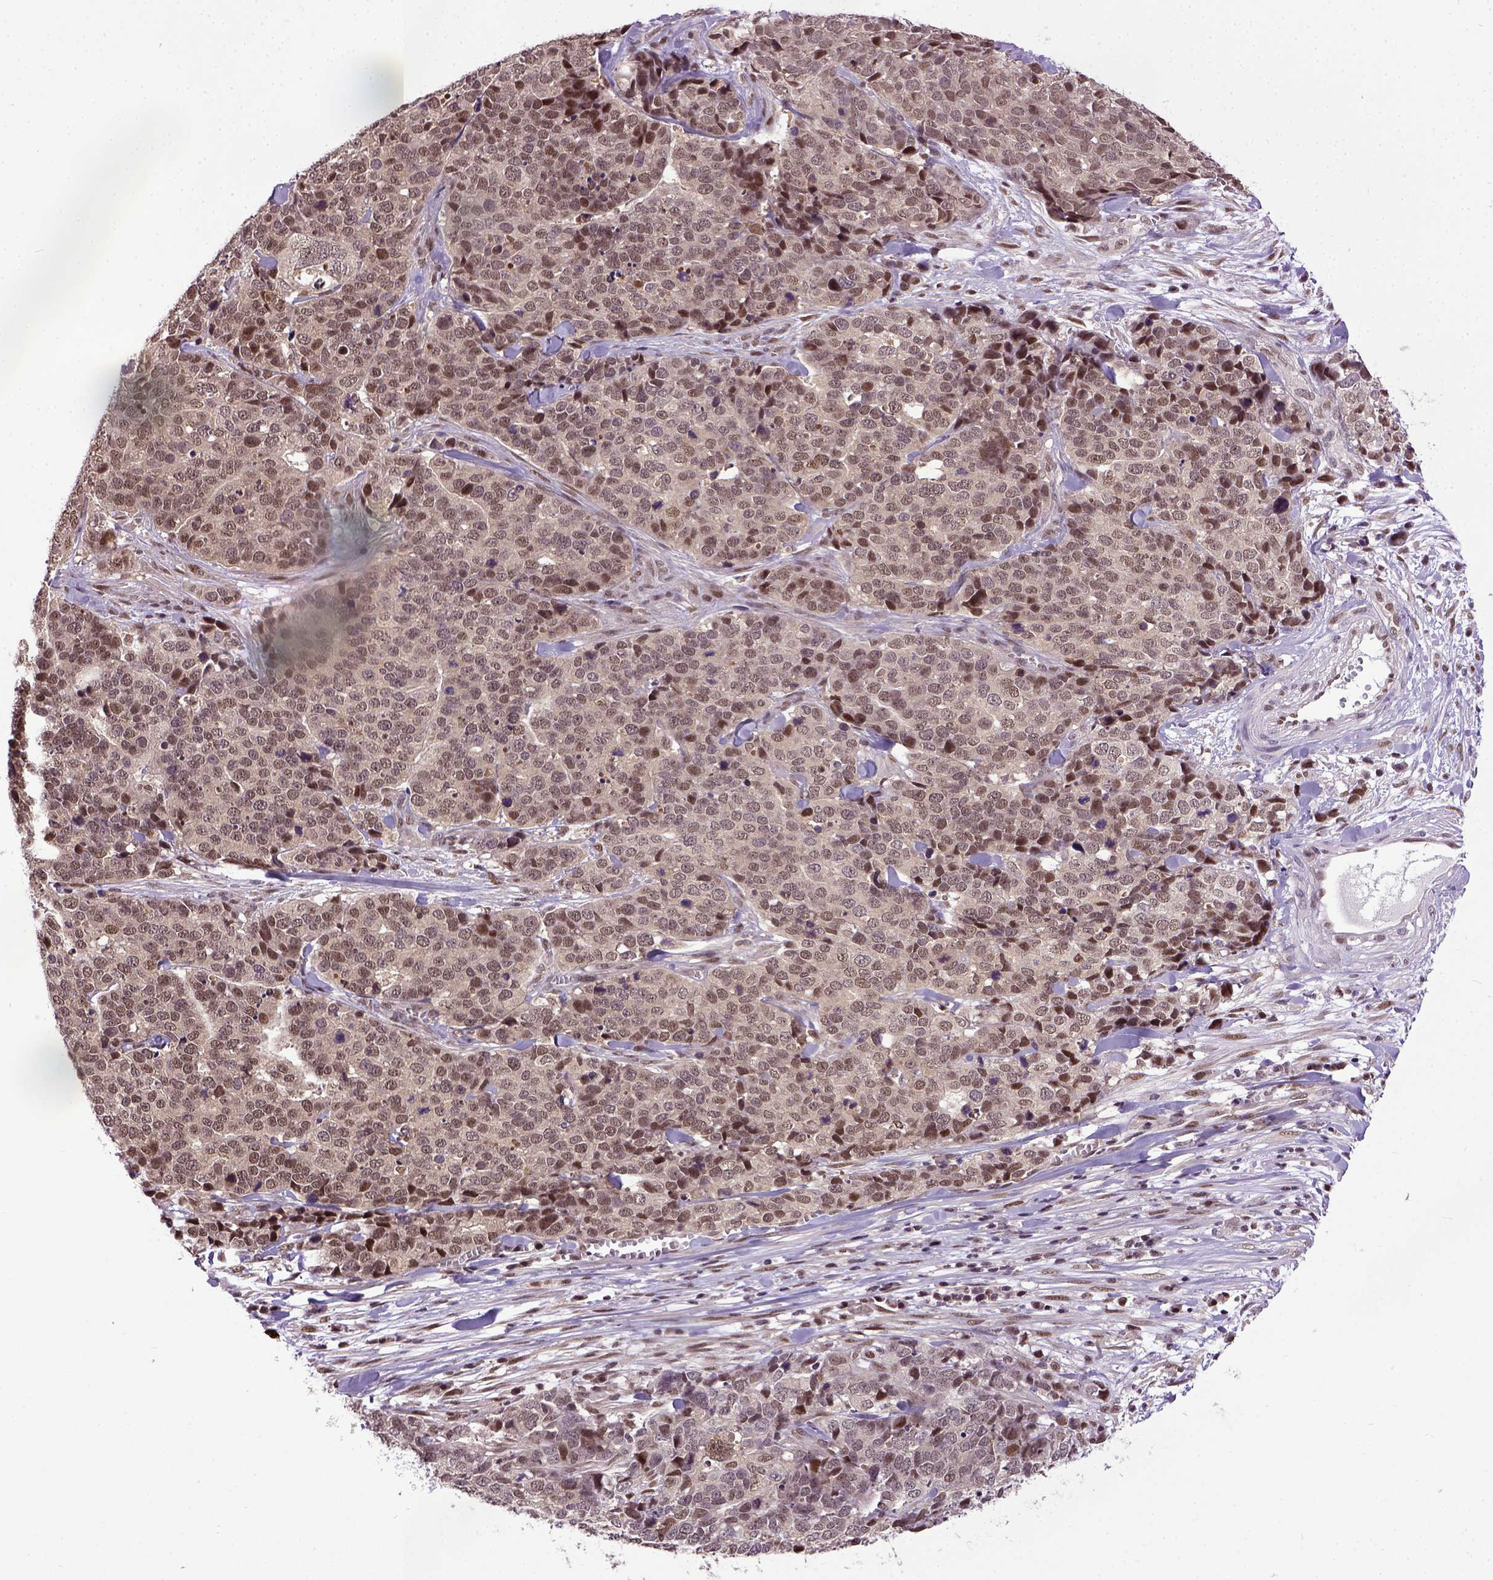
{"staining": {"intensity": "moderate", "quantity": ">75%", "location": "nuclear"}, "tissue": "ovarian cancer", "cell_type": "Tumor cells", "image_type": "cancer", "snomed": [{"axis": "morphology", "description": "Carcinoma, endometroid"}, {"axis": "topography", "description": "Ovary"}], "caption": "This is a histology image of immunohistochemistry (IHC) staining of ovarian endometroid carcinoma, which shows moderate expression in the nuclear of tumor cells.", "gene": "UBA3", "patient": {"sex": "female", "age": 65}}